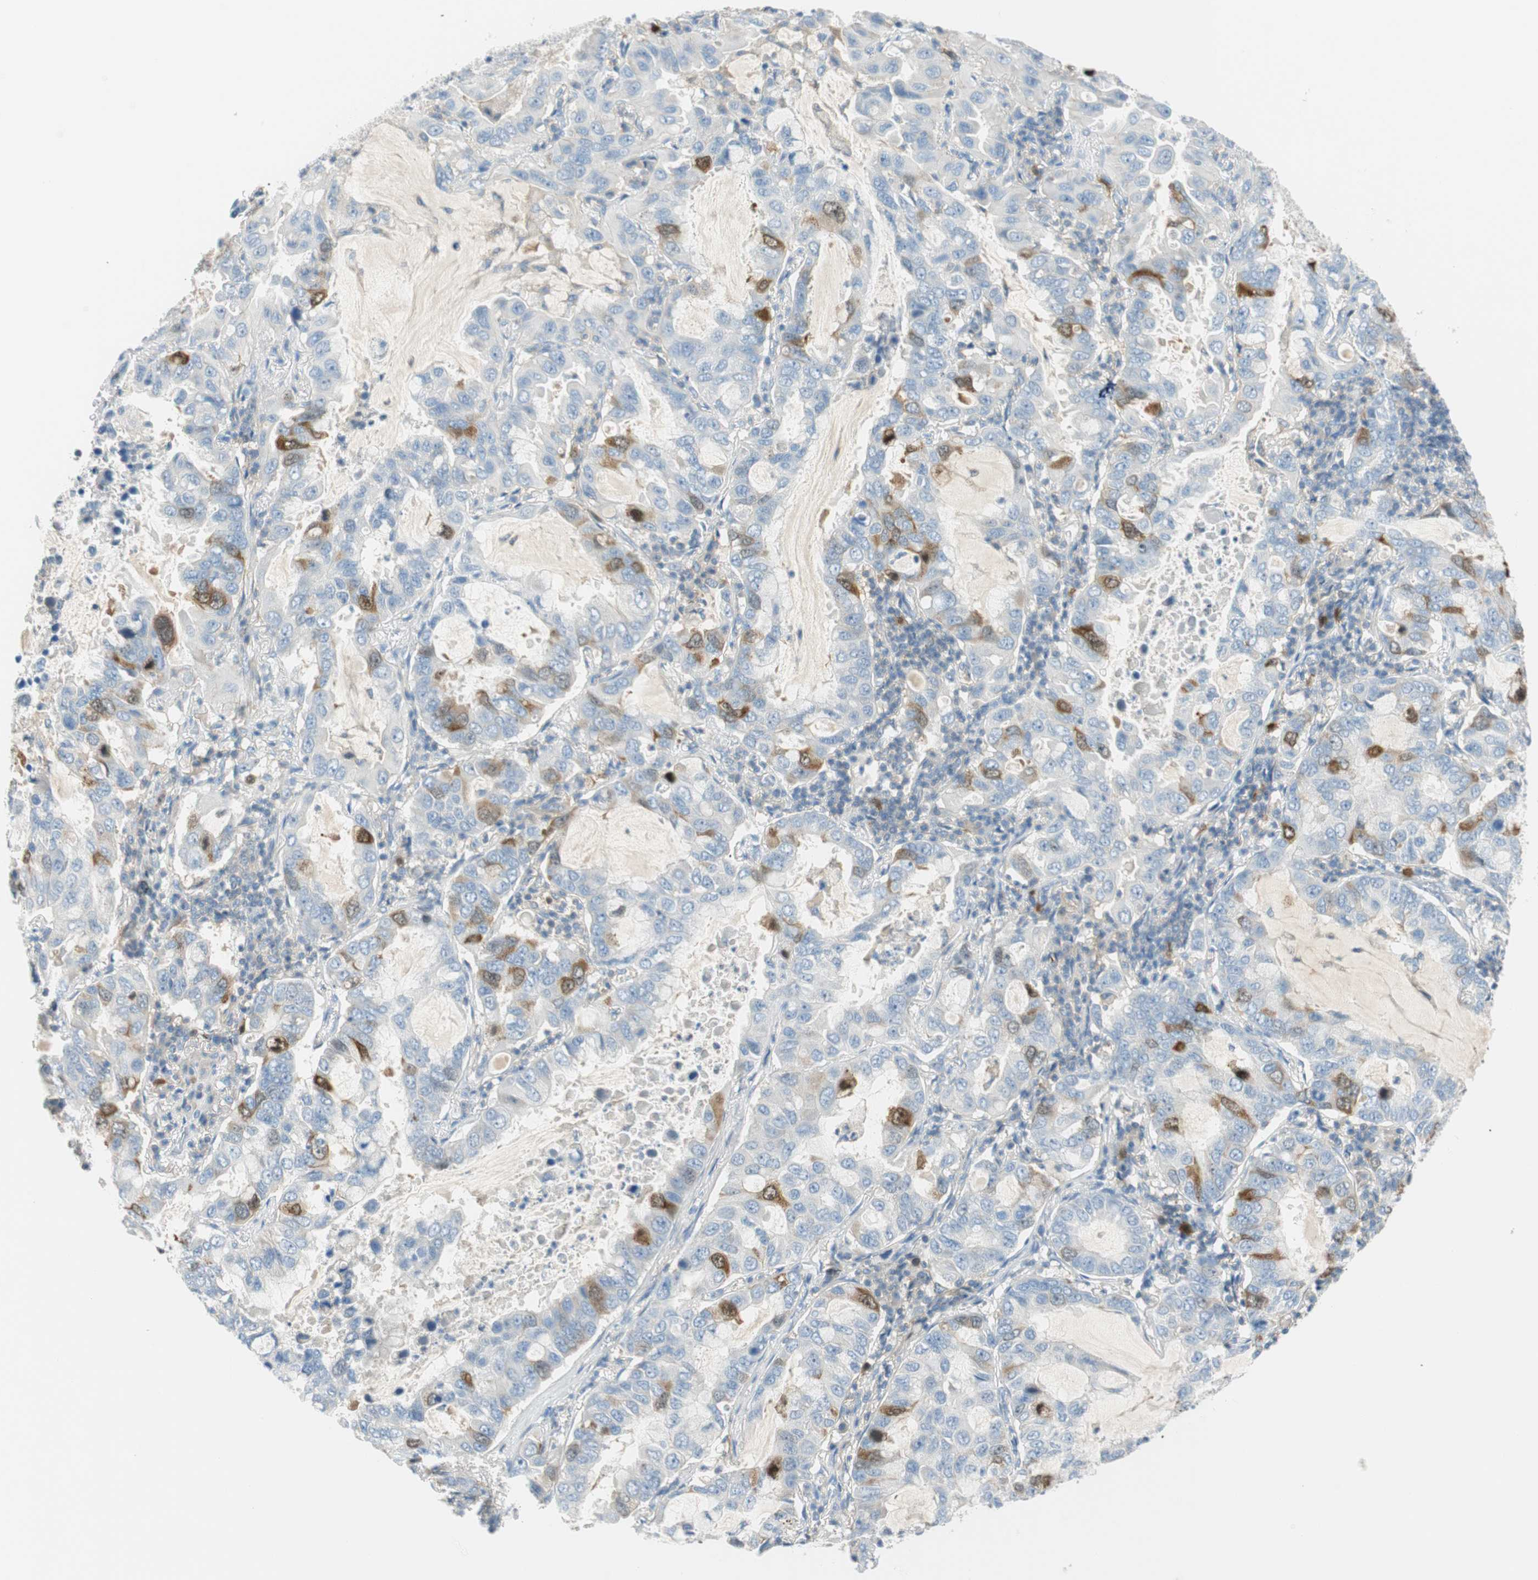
{"staining": {"intensity": "moderate", "quantity": "<25%", "location": "cytoplasmic/membranous,nuclear"}, "tissue": "lung cancer", "cell_type": "Tumor cells", "image_type": "cancer", "snomed": [{"axis": "morphology", "description": "Adenocarcinoma, NOS"}, {"axis": "topography", "description": "Lung"}], "caption": "High-power microscopy captured an immunohistochemistry (IHC) image of lung adenocarcinoma, revealing moderate cytoplasmic/membranous and nuclear positivity in about <25% of tumor cells.", "gene": "PTTG1", "patient": {"sex": "male", "age": 64}}